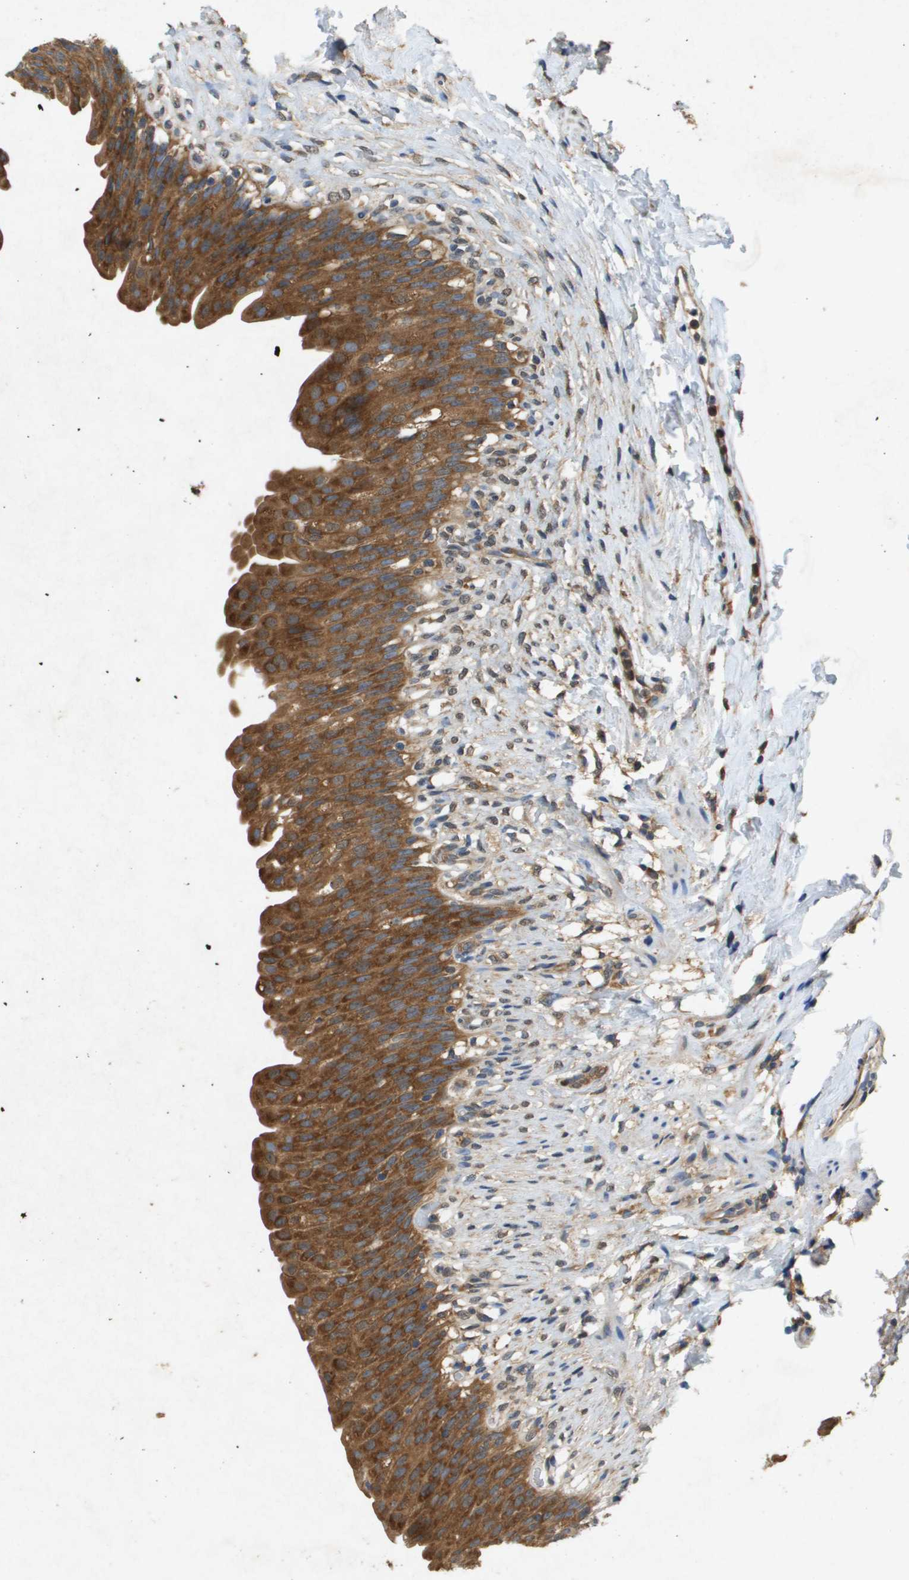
{"staining": {"intensity": "strong", "quantity": ">75%", "location": "cytoplasmic/membranous"}, "tissue": "urinary bladder", "cell_type": "Urothelial cells", "image_type": "normal", "snomed": [{"axis": "morphology", "description": "Normal tissue, NOS"}, {"axis": "topography", "description": "Urinary bladder"}], "caption": "Immunohistochemistry (IHC) of normal urinary bladder exhibits high levels of strong cytoplasmic/membranous expression in approximately >75% of urothelial cells.", "gene": "PTPRT", "patient": {"sex": "female", "age": 79}}